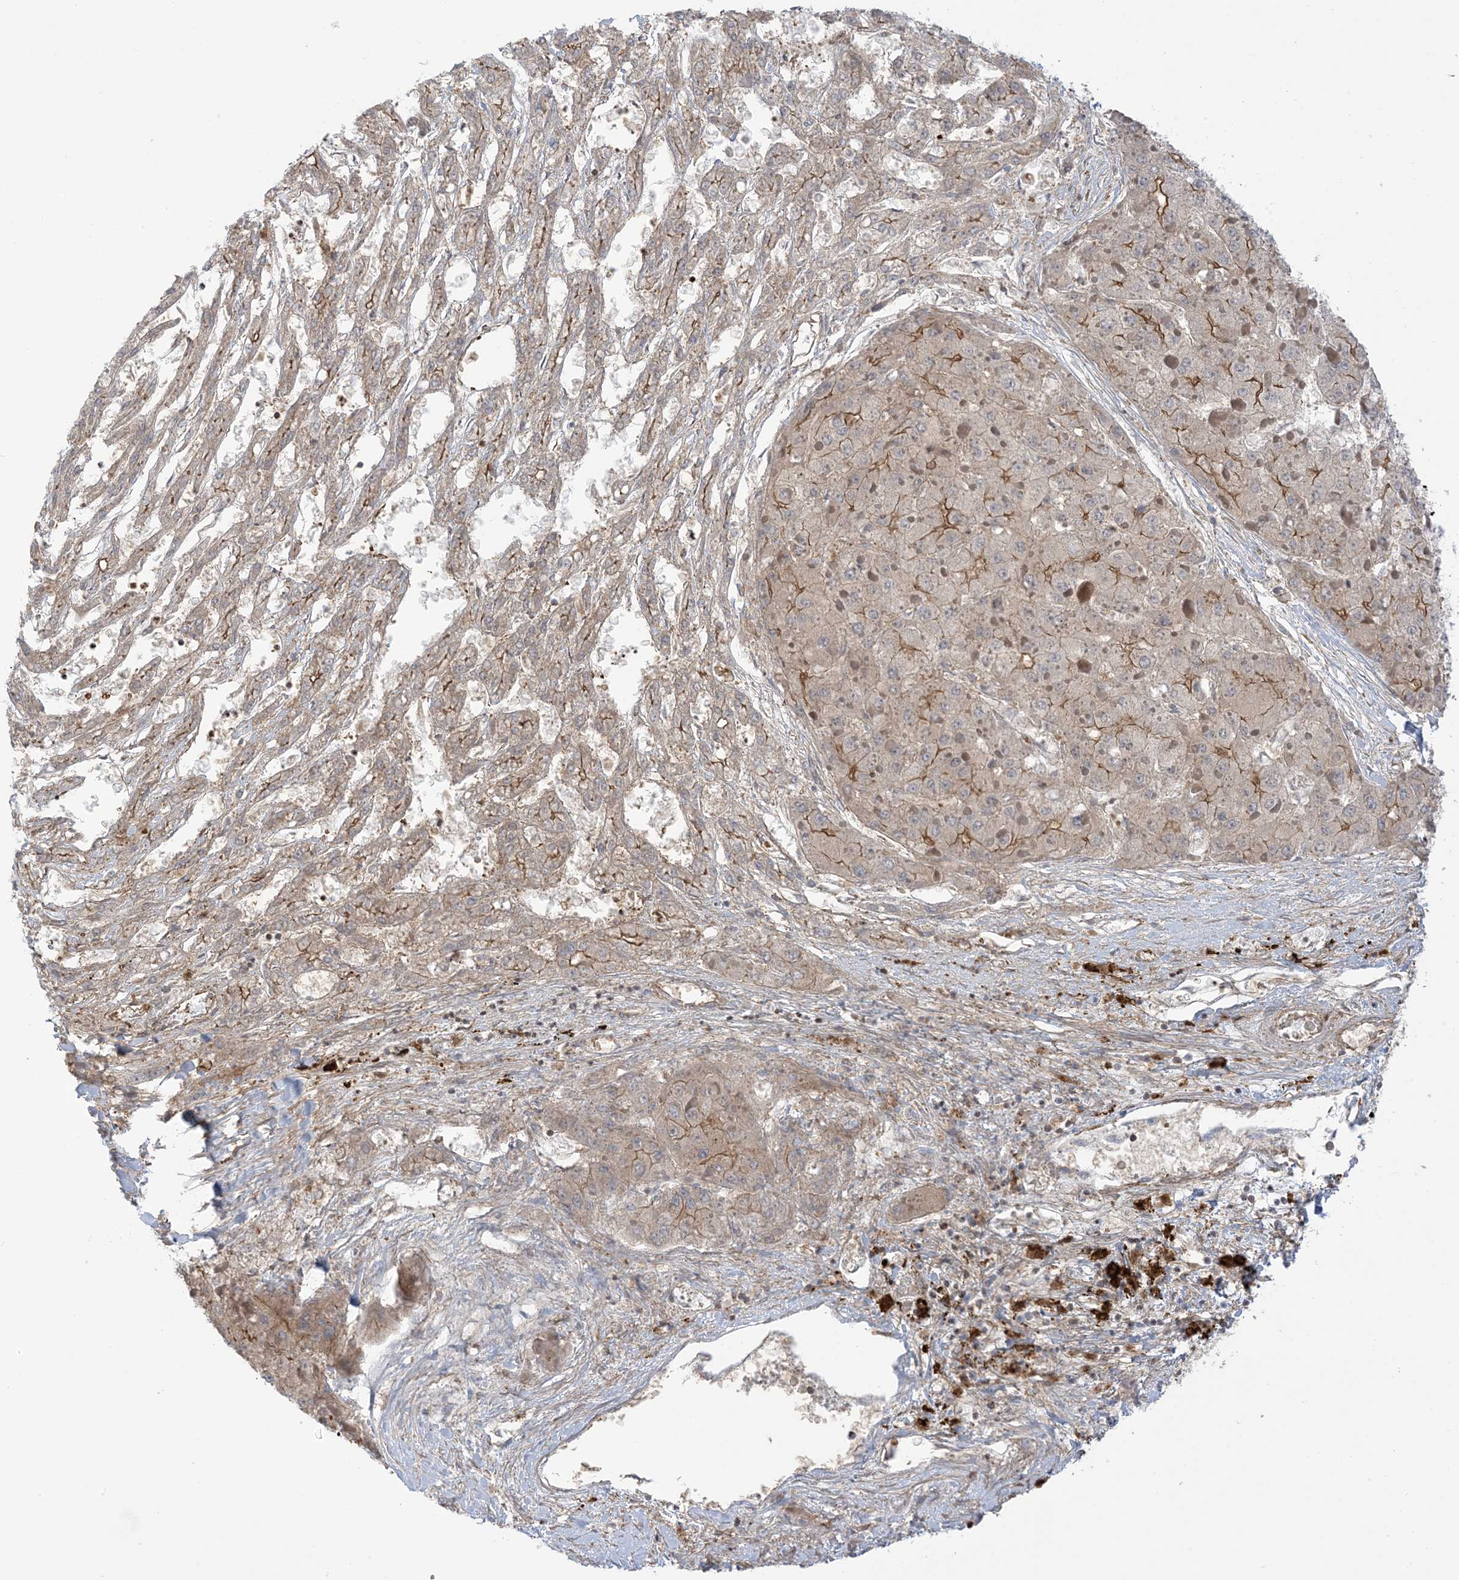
{"staining": {"intensity": "moderate", "quantity": "<25%", "location": "cytoplasmic/membranous"}, "tissue": "liver cancer", "cell_type": "Tumor cells", "image_type": "cancer", "snomed": [{"axis": "morphology", "description": "Carcinoma, Hepatocellular, NOS"}, {"axis": "topography", "description": "Liver"}], "caption": "A photomicrograph of liver hepatocellular carcinoma stained for a protein demonstrates moderate cytoplasmic/membranous brown staining in tumor cells. (IHC, brightfield microscopy, high magnification).", "gene": "ICMT", "patient": {"sex": "female", "age": 73}}